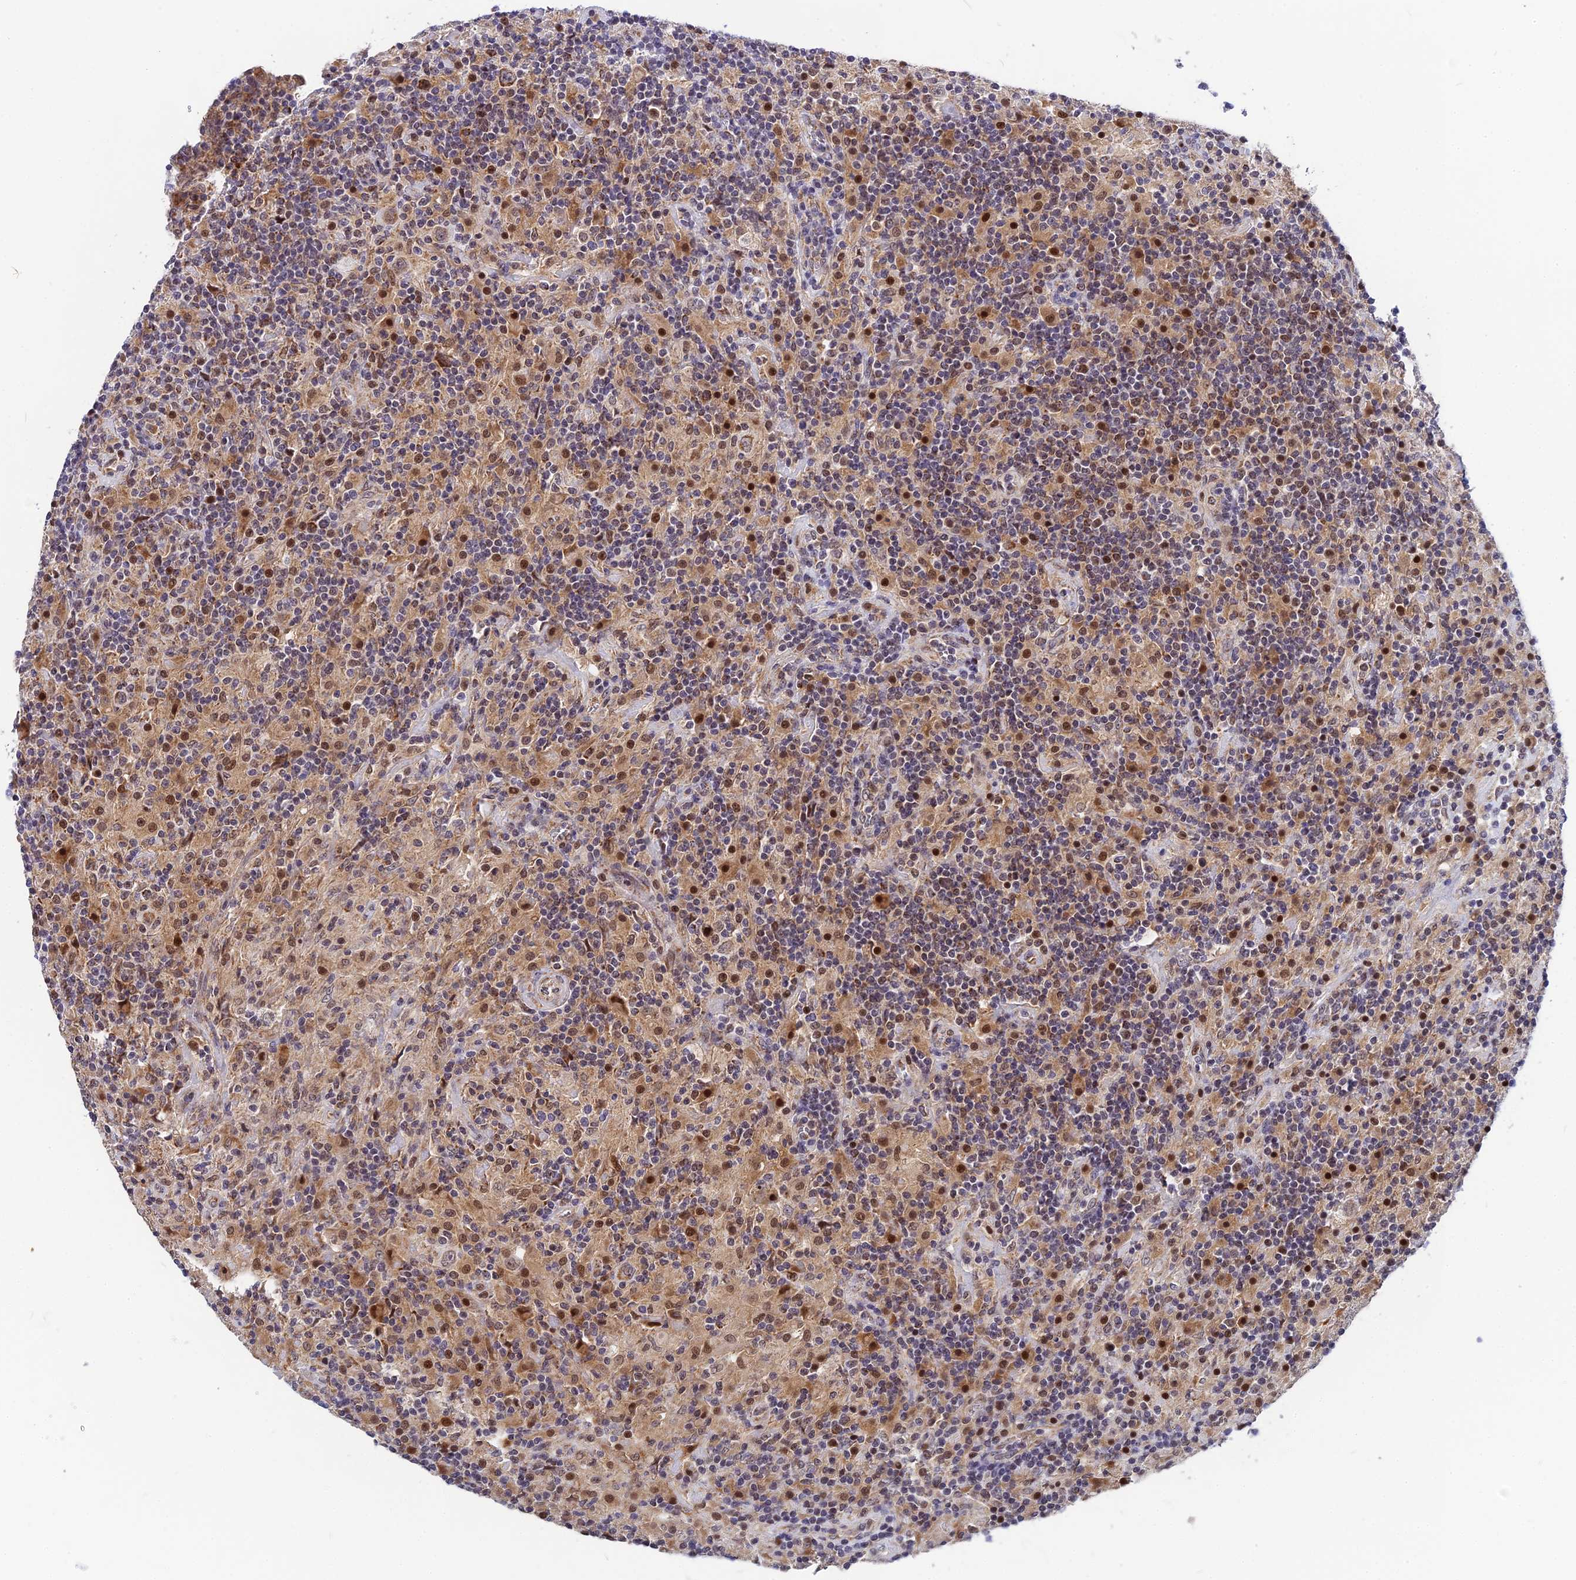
{"staining": {"intensity": "weak", "quantity": ">75%", "location": "cytoplasmic/membranous"}, "tissue": "lymphoma", "cell_type": "Tumor cells", "image_type": "cancer", "snomed": [{"axis": "morphology", "description": "Hodgkin's disease, NOS"}, {"axis": "topography", "description": "Lymph node"}], "caption": "Hodgkin's disease tissue reveals weak cytoplasmic/membranous expression in approximately >75% of tumor cells, visualized by immunohistochemistry.", "gene": "CMC1", "patient": {"sex": "male", "age": 70}}